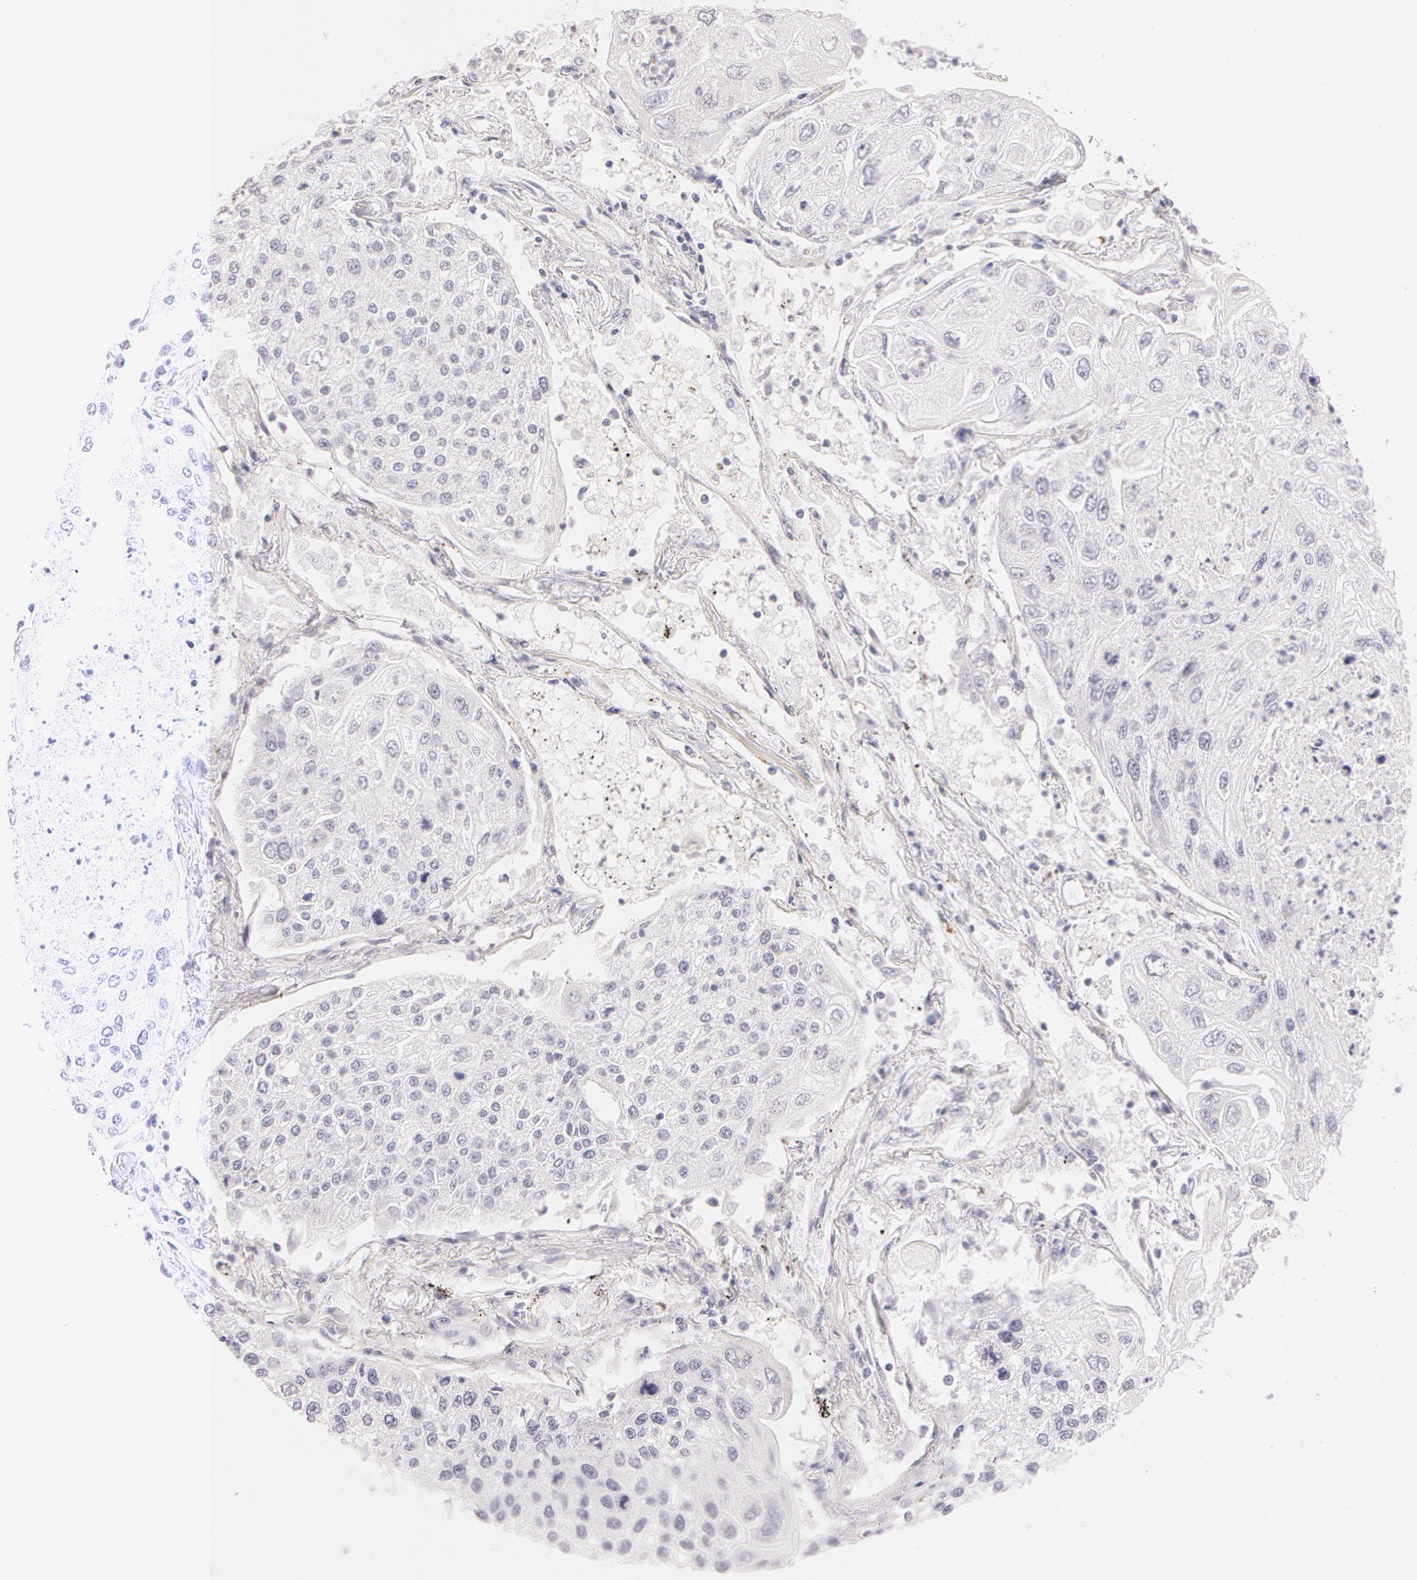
{"staining": {"intensity": "negative", "quantity": "none", "location": "none"}, "tissue": "lung cancer", "cell_type": "Tumor cells", "image_type": "cancer", "snomed": [{"axis": "morphology", "description": "Squamous cell carcinoma, NOS"}, {"axis": "topography", "description": "Lung"}], "caption": "Tumor cells are negative for brown protein staining in lung squamous cell carcinoma.", "gene": "ZNF597", "patient": {"sex": "male", "age": 75}}